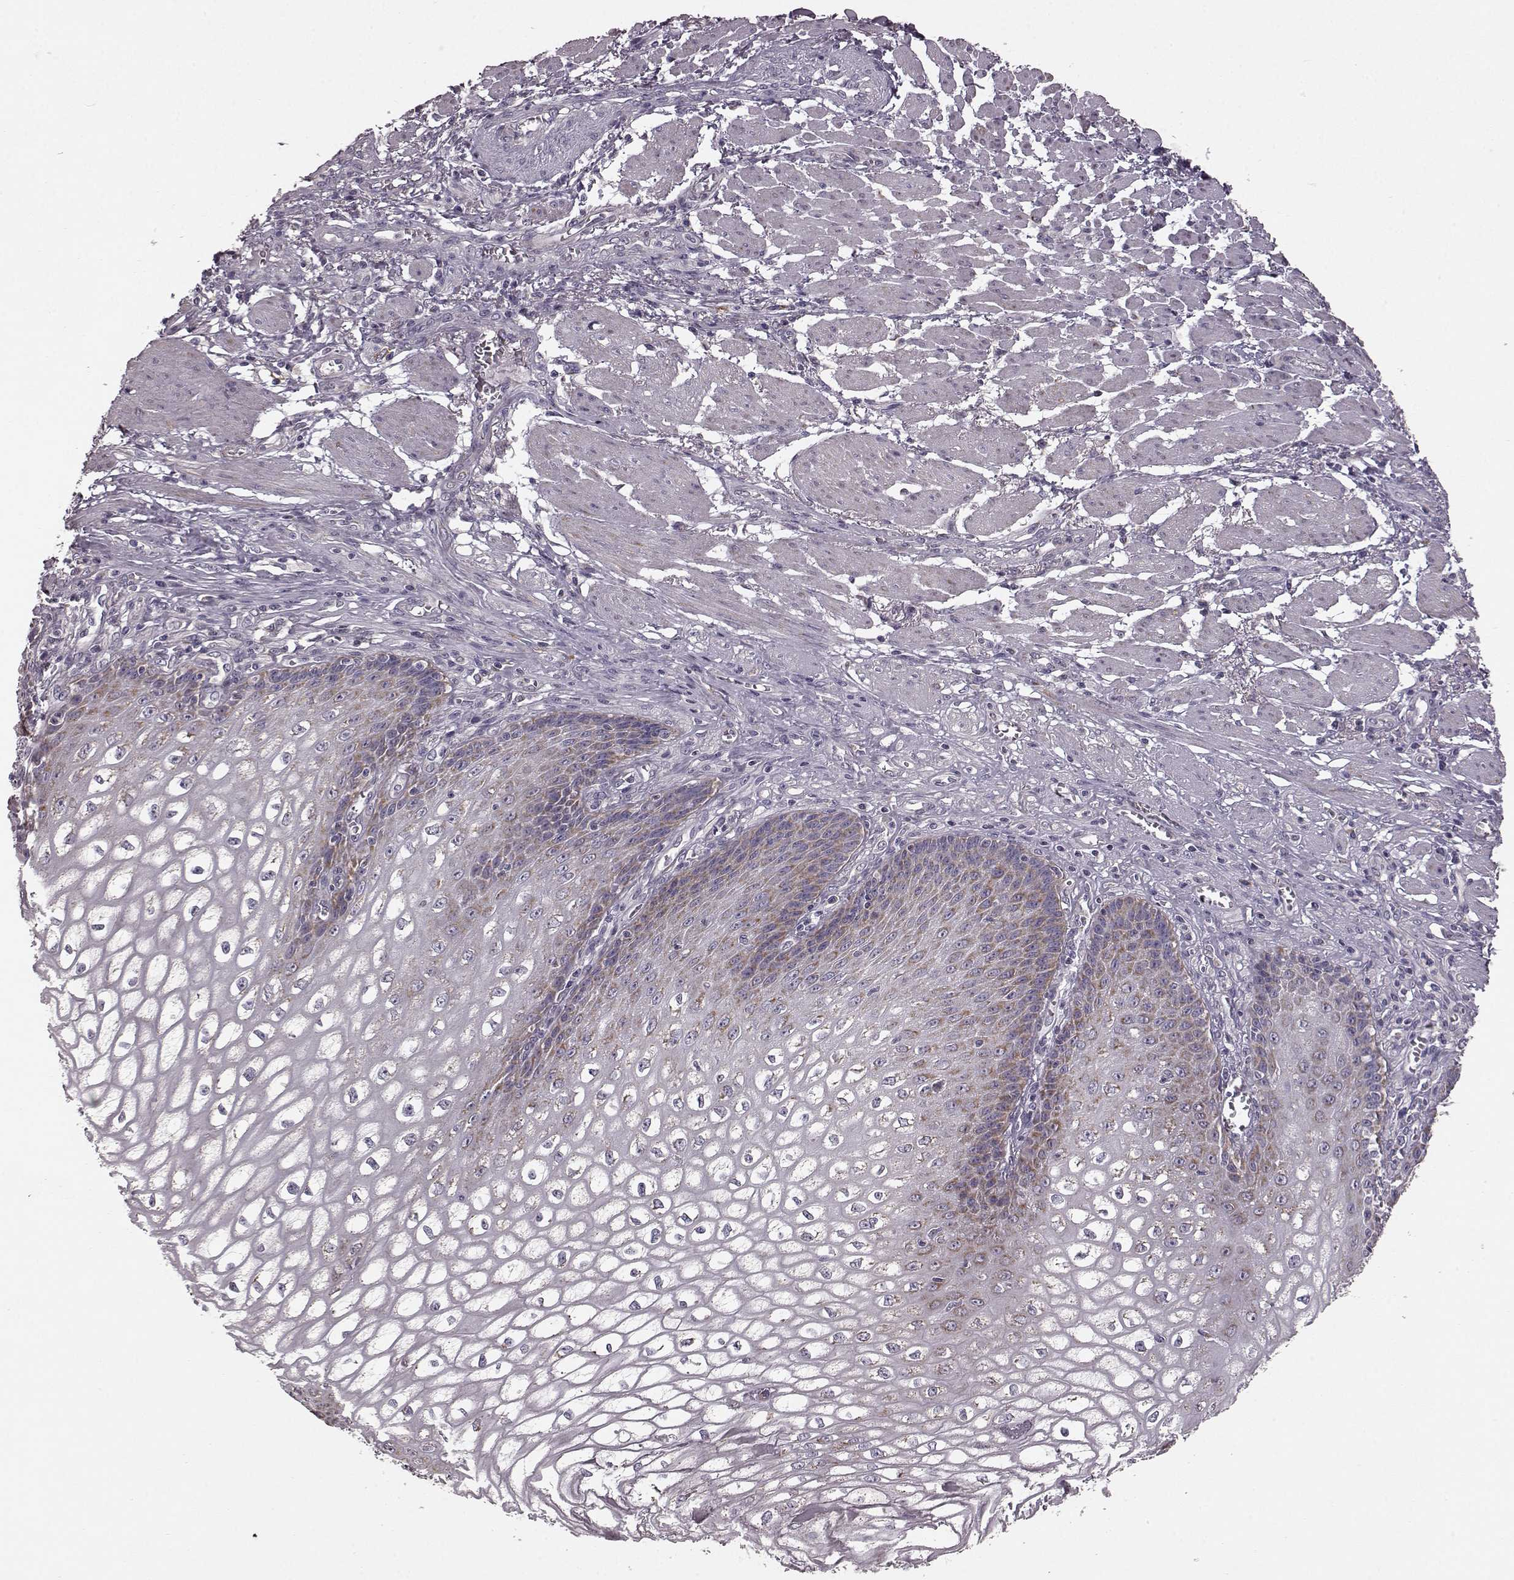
{"staining": {"intensity": "moderate", "quantity": "<25%", "location": "cytoplasmic/membranous"}, "tissue": "esophagus", "cell_type": "Squamous epithelial cells", "image_type": "normal", "snomed": [{"axis": "morphology", "description": "Normal tissue, NOS"}, {"axis": "topography", "description": "Esophagus"}], "caption": "Immunohistochemical staining of benign esophagus shows moderate cytoplasmic/membranous protein staining in approximately <25% of squamous epithelial cells.", "gene": "FAM8A1", "patient": {"sex": "male", "age": 58}}